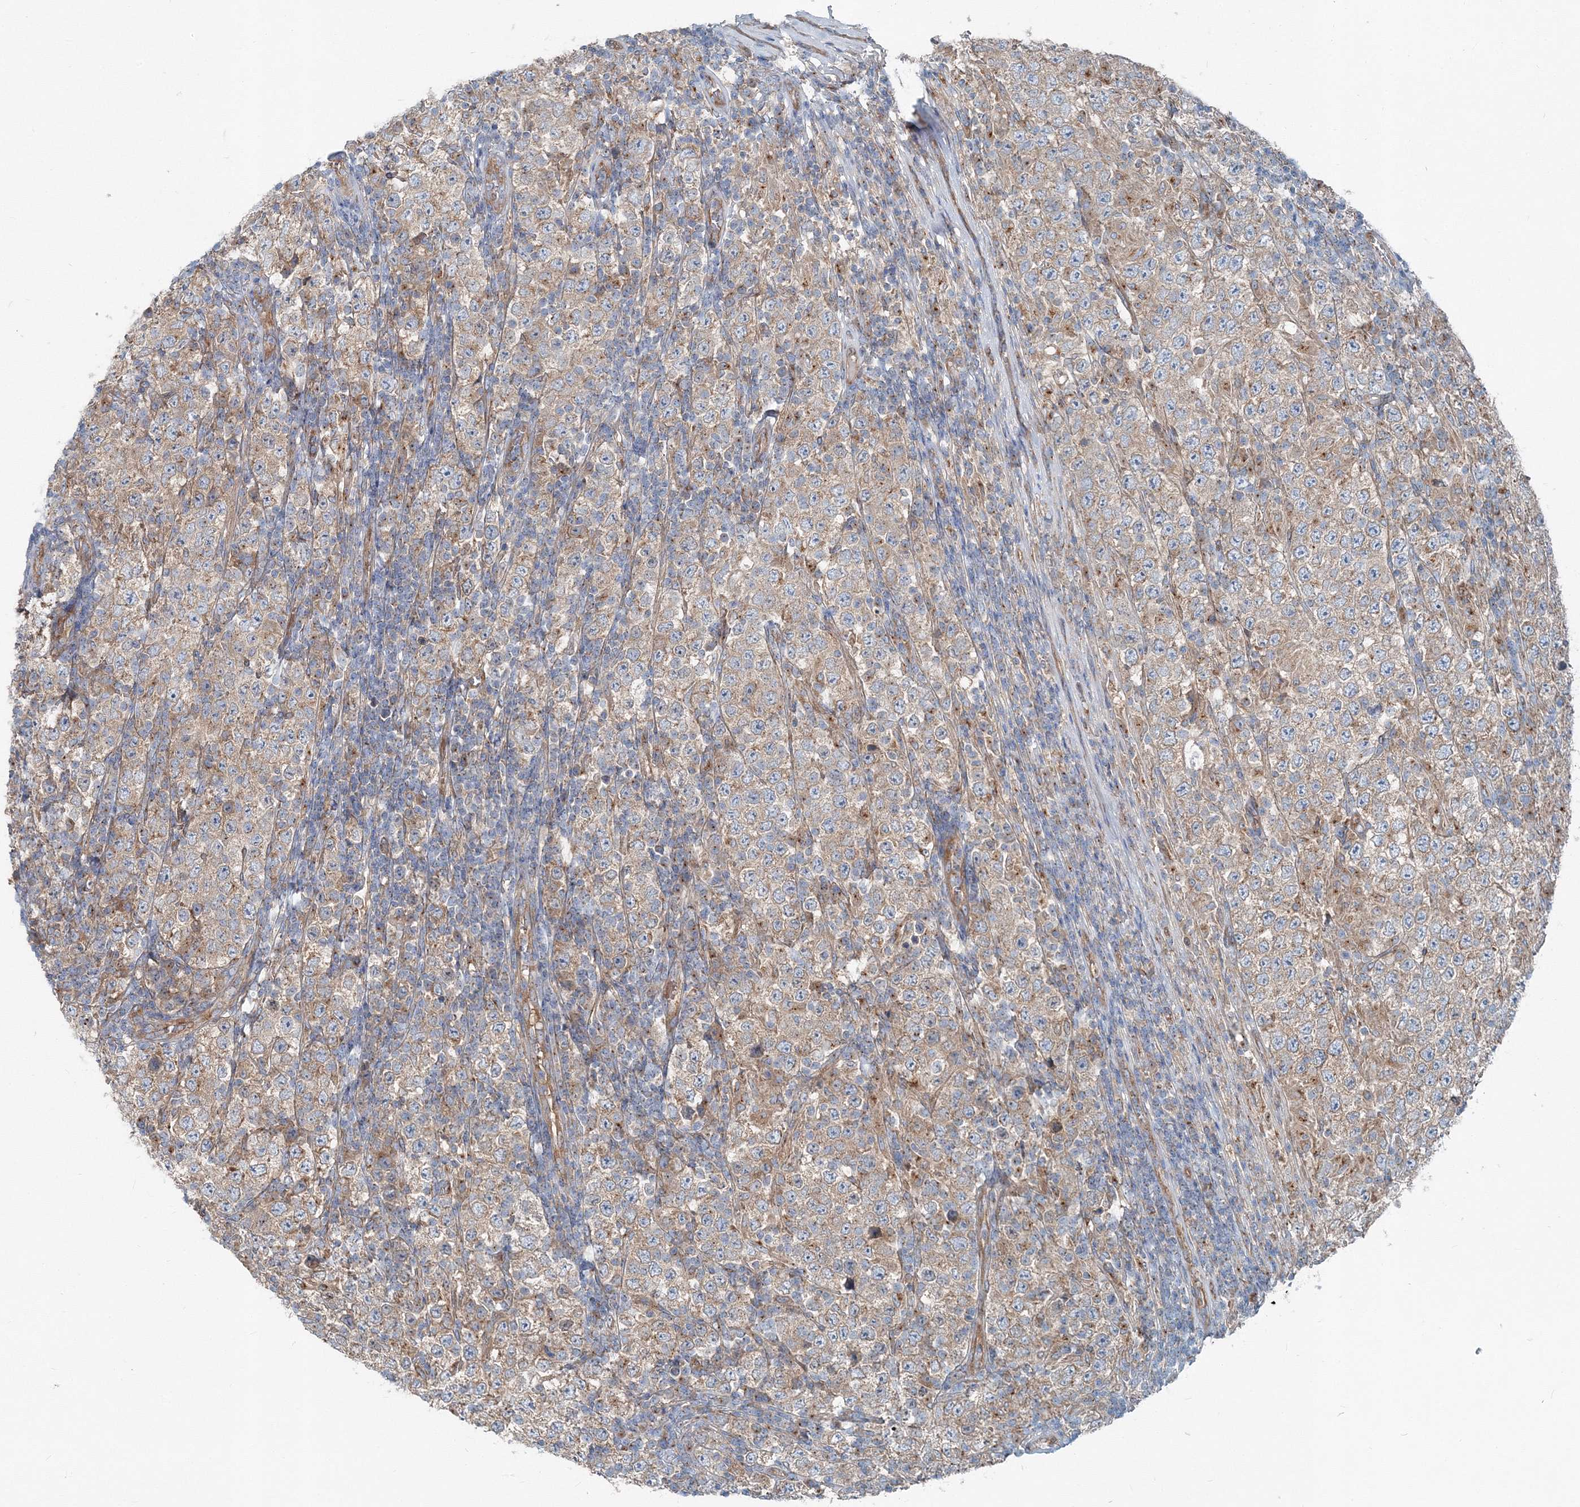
{"staining": {"intensity": "moderate", "quantity": ">75%", "location": "cytoplasmic/membranous"}, "tissue": "testis cancer", "cell_type": "Tumor cells", "image_type": "cancer", "snomed": [{"axis": "morphology", "description": "Normal tissue, NOS"}, {"axis": "morphology", "description": "Urothelial carcinoma, High grade"}, {"axis": "morphology", "description": "Seminoma, NOS"}, {"axis": "morphology", "description": "Carcinoma, Embryonal, NOS"}, {"axis": "topography", "description": "Urinary bladder"}, {"axis": "topography", "description": "Testis"}], "caption": "A brown stain highlights moderate cytoplasmic/membranous staining of a protein in testis high-grade urothelial carcinoma tumor cells.", "gene": "MPHOSPH9", "patient": {"sex": "male", "age": 41}}